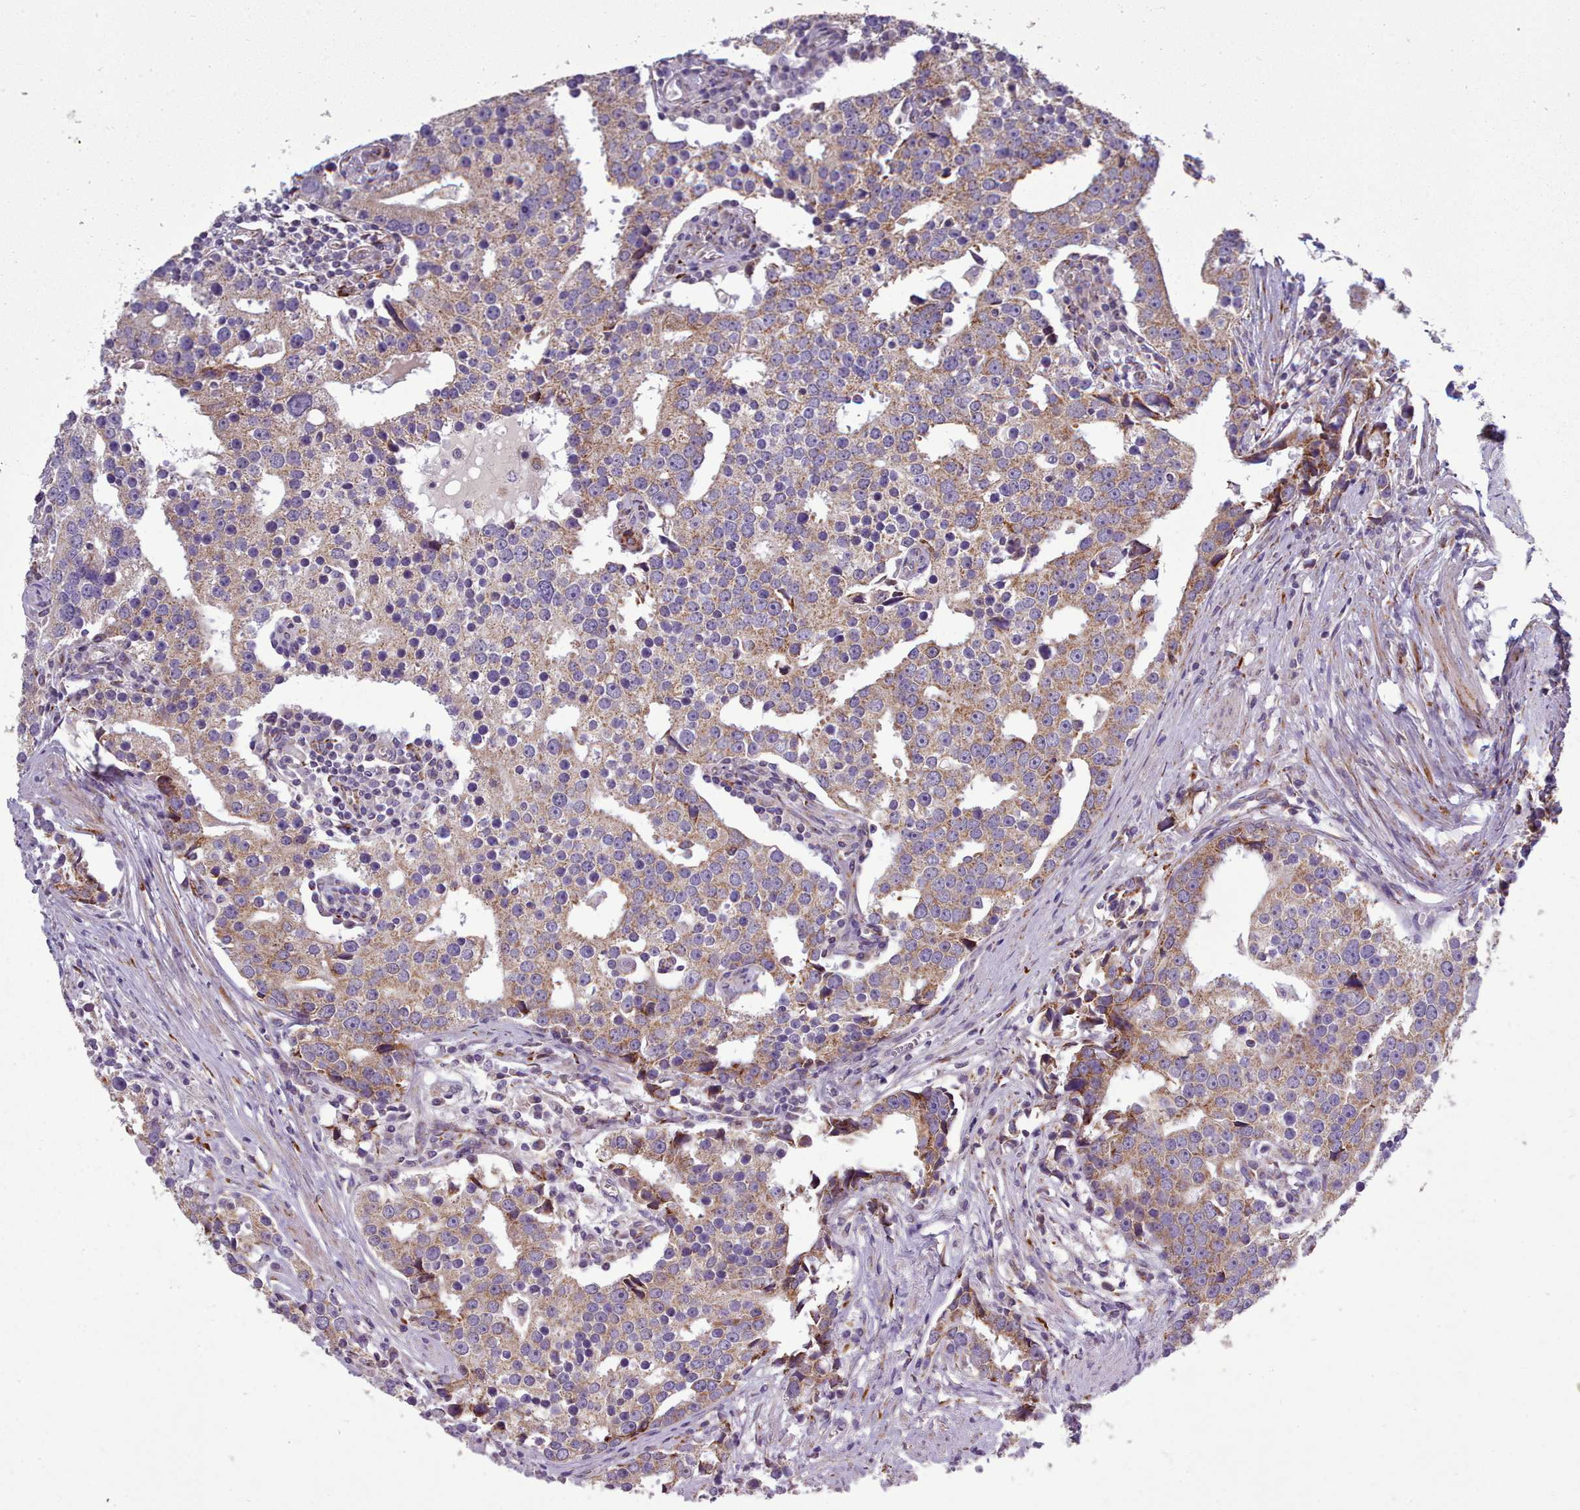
{"staining": {"intensity": "moderate", "quantity": ">75%", "location": "cytoplasmic/membranous"}, "tissue": "prostate cancer", "cell_type": "Tumor cells", "image_type": "cancer", "snomed": [{"axis": "morphology", "description": "Adenocarcinoma, High grade"}, {"axis": "topography", "description": "Prostate"}], "caption": "This is a micrograph of immunohistochemistry staining of adenocarcinoma (high-grade) (prostate), which shows moderate staining in the cytoplasmic/membranous of tumor cells.", "gene": "FKBP10", "patient": {"sex": "male", "age": 71}}